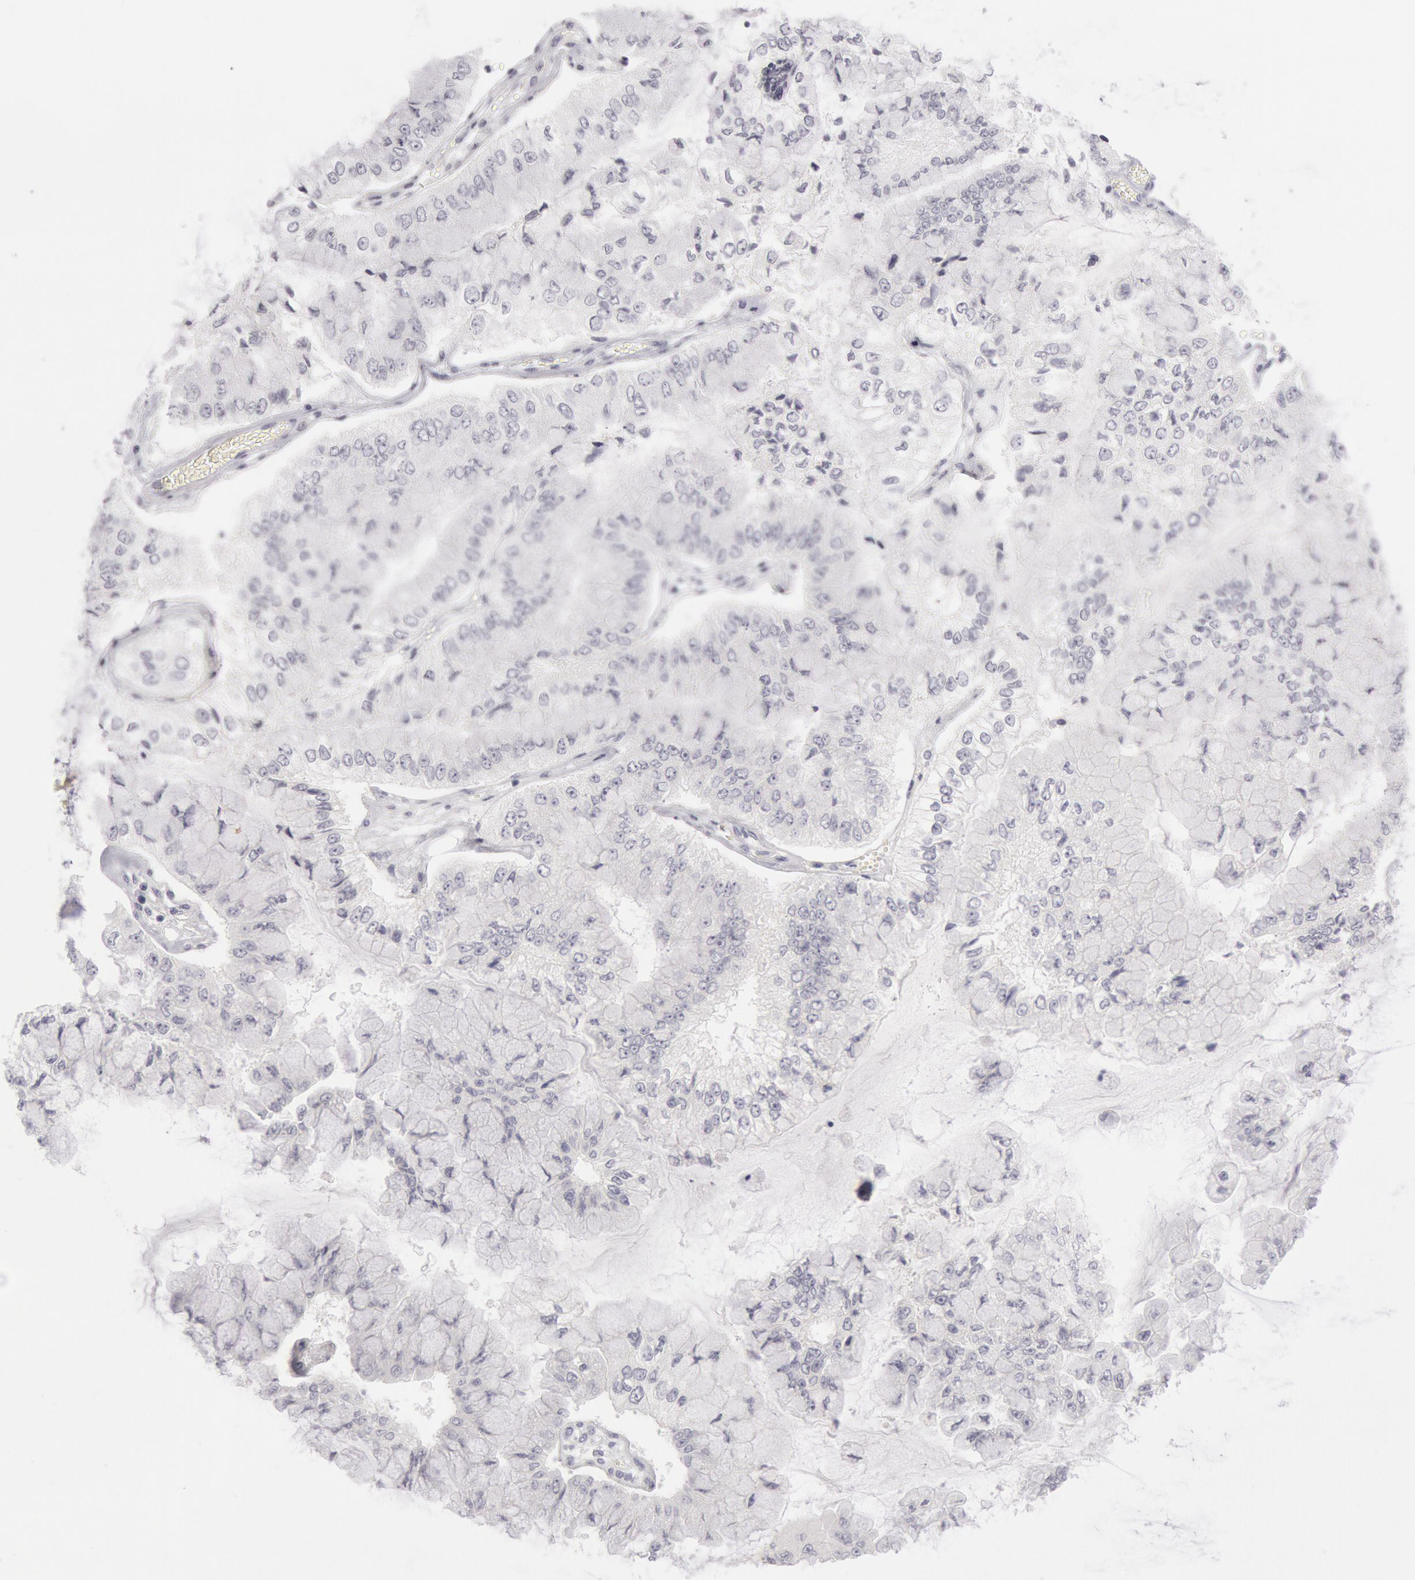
{"staining": {"intensity": "negative", "quantity": "none", "location": "none"}, "tissue": "liver cancer", "cell_type": "Tumor cells", "image_type": "cancer", "snomed": [{"axis": "morphology", "description": "Cholangiocarcinoma"}, {"axis": "topography", "description": "Liver"}], "caption": "Human liver cancer (cholangiocarcinoma) stained for a protein using immunohistochemistry (IHC) displays no positivity in tumor cells.", "gene": "KRT16", "patient": {"sex": "female", "age": 79}}